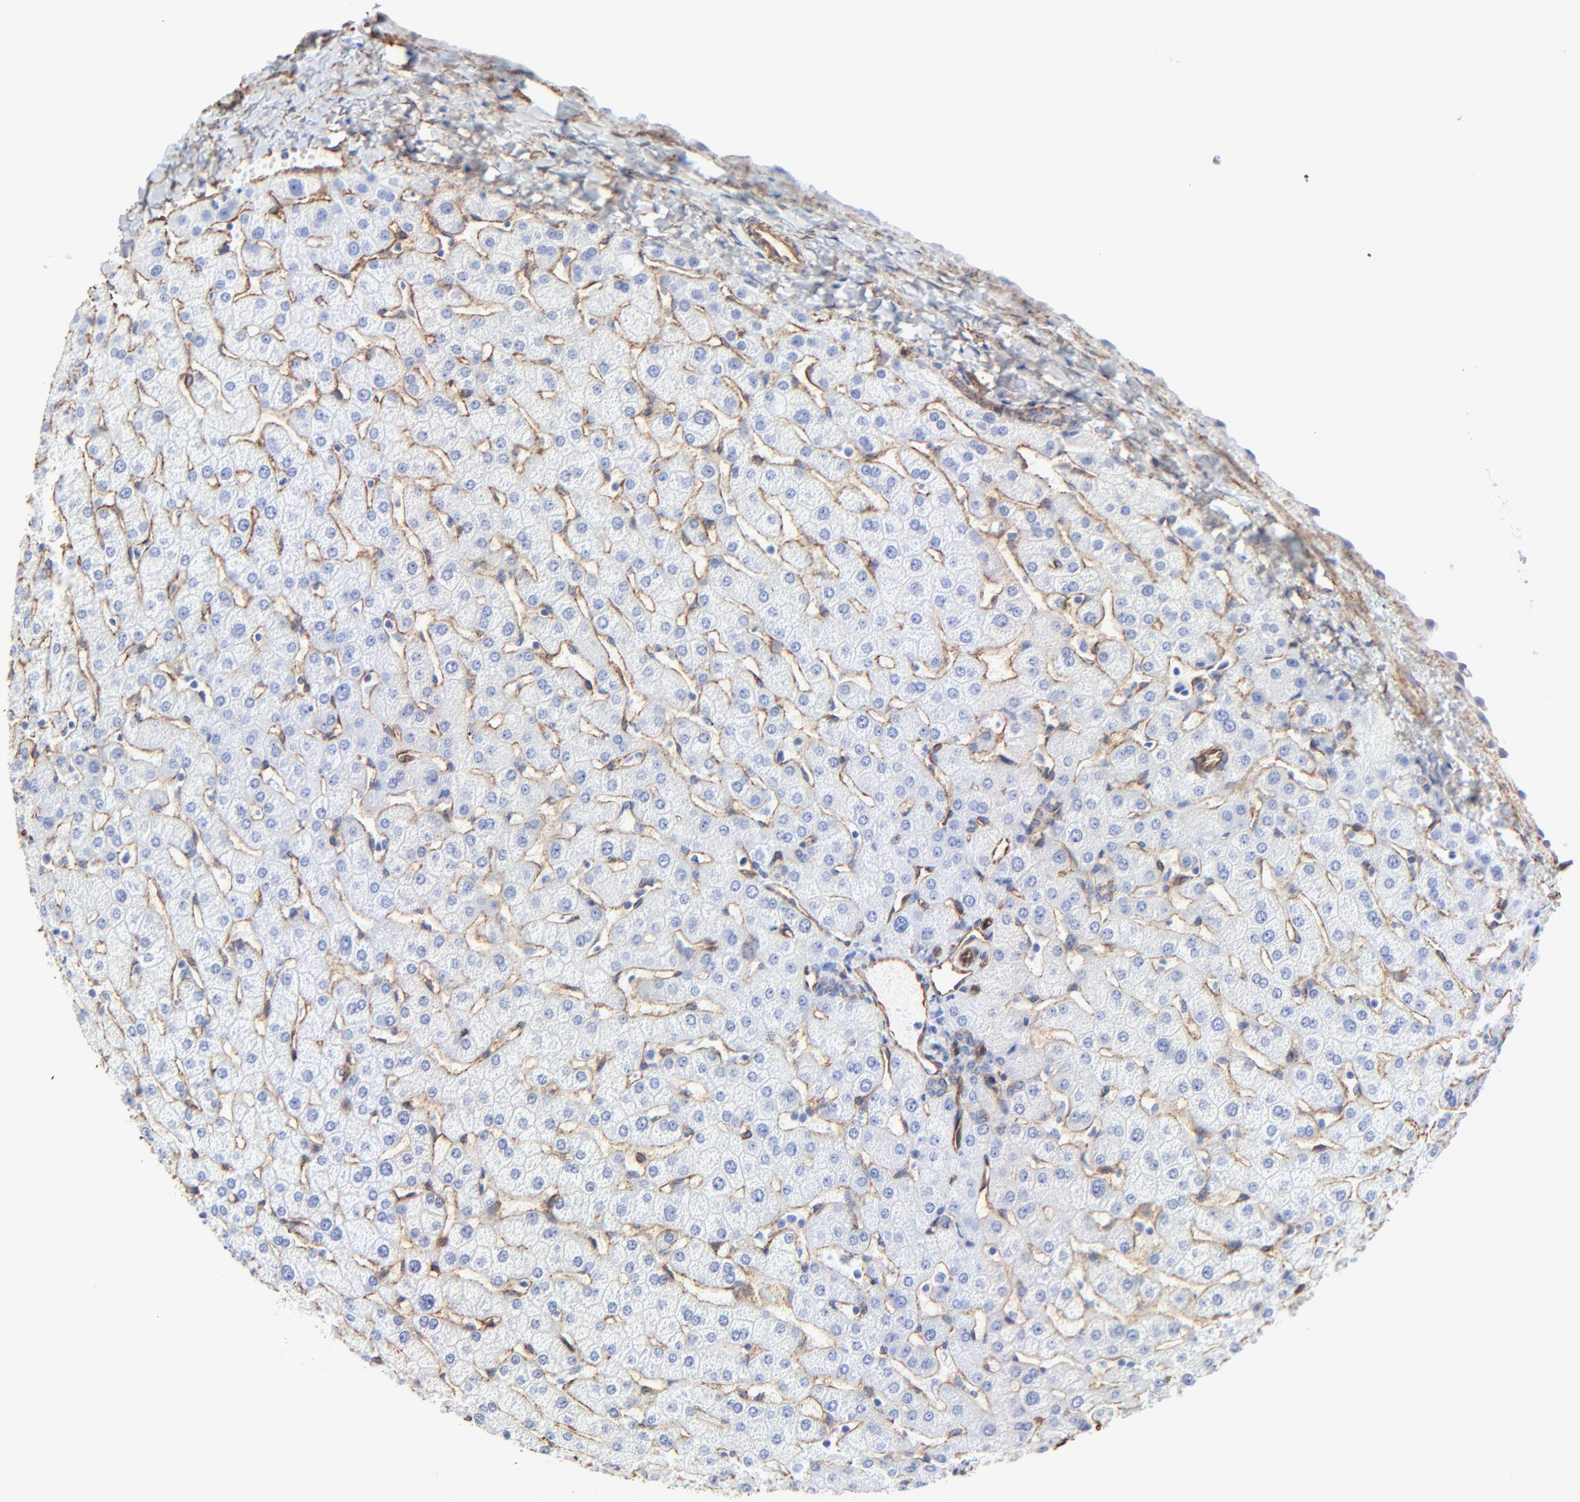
{"staining": {"intensity": "moderate", "quantity": ">75%", "location": "cytoplasmic/membranous"}, "tissue": "liver", "cell_type": "Cholangiocytes", "image_type": "normal", "snomed": [{"axis": "morphology", "description": "Normal tissue, NOS"}, {"axis": "morphology", "description": "Fibrosis, NOS"}, {"axis": "topography", "description": "Liver"}], "caption": "Protein positivity by immunohistochemistry (IHC) exhibits moderate cytoplasmic/membranous staining in approximately >75% of cholangiocytes in normal liver. (IHC, brightfield microscopy, high magnification).", "gene": "CAV1", "patient": {"sex": "female", "age": 29}}